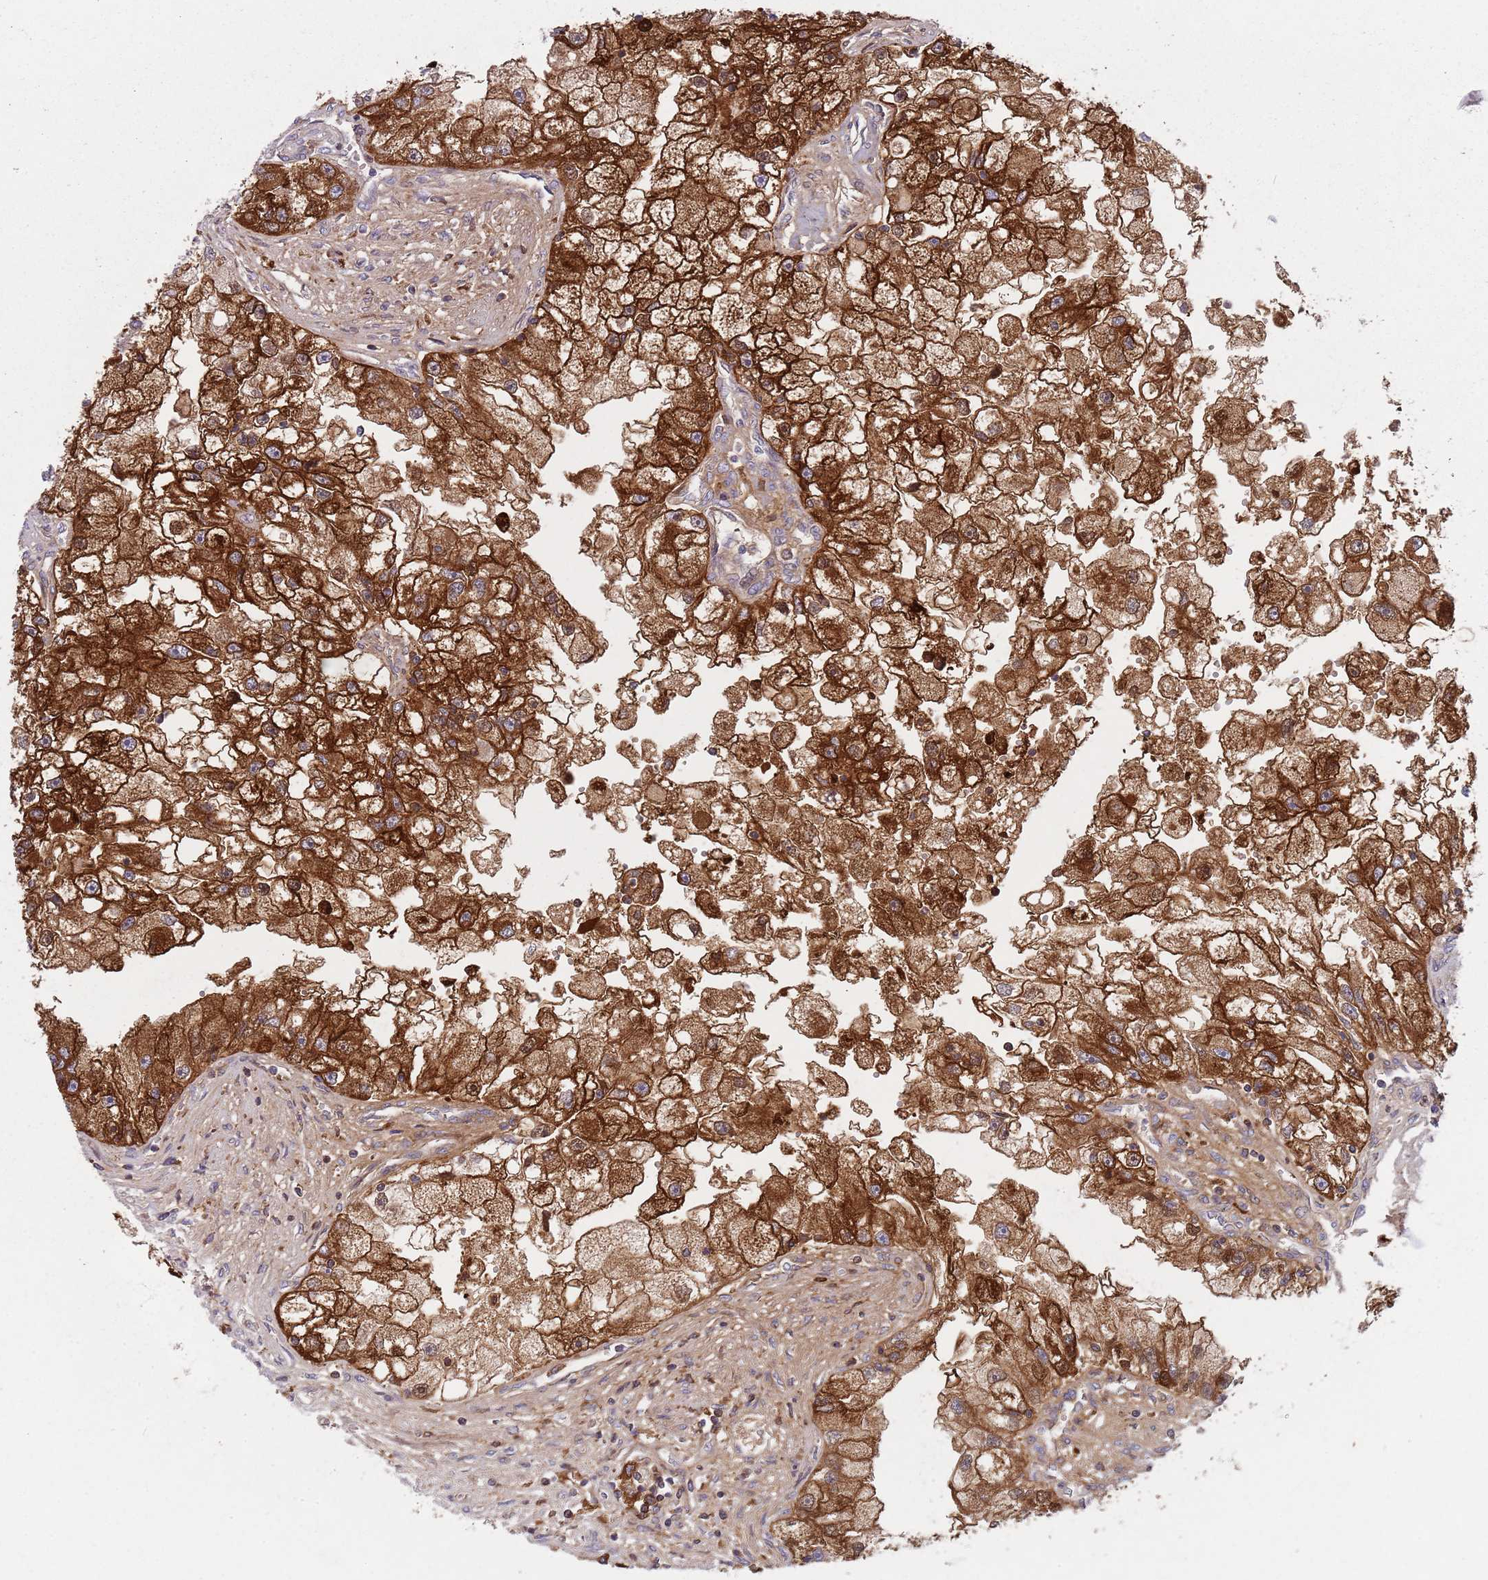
{"staining": {"intensity": "strong", "quantity": ">75%", "location": "cytoplasmic/membranous"}, "tissue": "renal cancer", "cell_type": "Tumor cells", "image_type": "cancer", "snomed": [{"axis": "morphology", "description": "Adenocarcinoma, NOS"}, {"axis": "topography", "description": "Kidney"}], "caption": "Strong cytoplasmic/membranous expression is seen in approximately >75% of tumor cells in adenocarcinoma (renal).", "gene": "ZMYM5", "patient": {"sex": "male", "age": 63}}